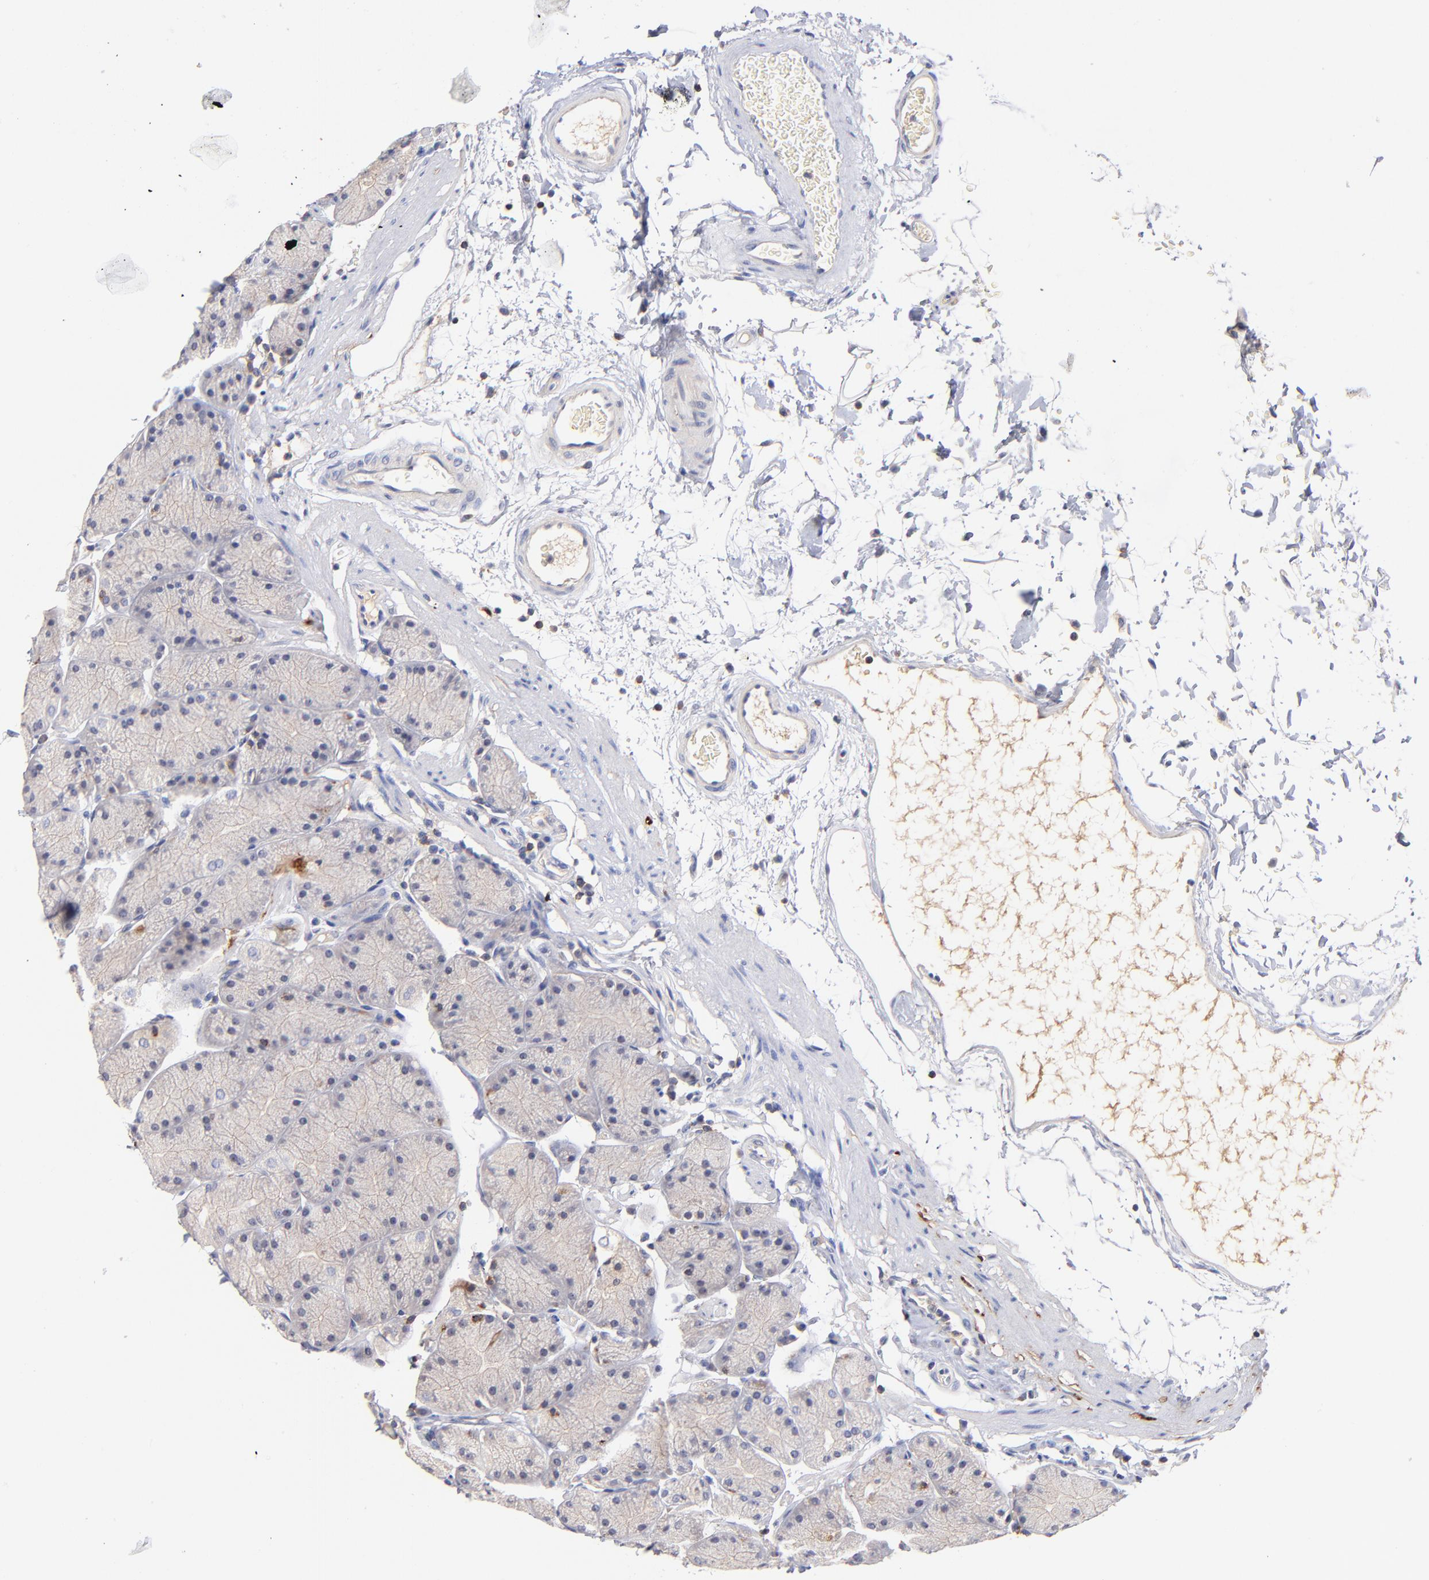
{"staining": {"intensity": "negative", "quantity": "none", "location": "none"}, "tissue": "stomach", "cell_type": "Glandular cells", "image_type": "normal", "snomed": [{"axis": "morphology", "description": "Normal tissue, NOS"}, {"axis": "topography", "description": "Stomach, upper"}, {"axis": "topography", "description": "Stomach"}], "caption": "High magnification brightfield microscopy of unremarkable stomach stained with DAB (3,3'-diaminobenzidine) (brown) and counterstained with hematoxylin (blue): glandular cells show no significant positivity.", "gene": "KREMEN2", "patient": {"sex": "male", "age": 76}}